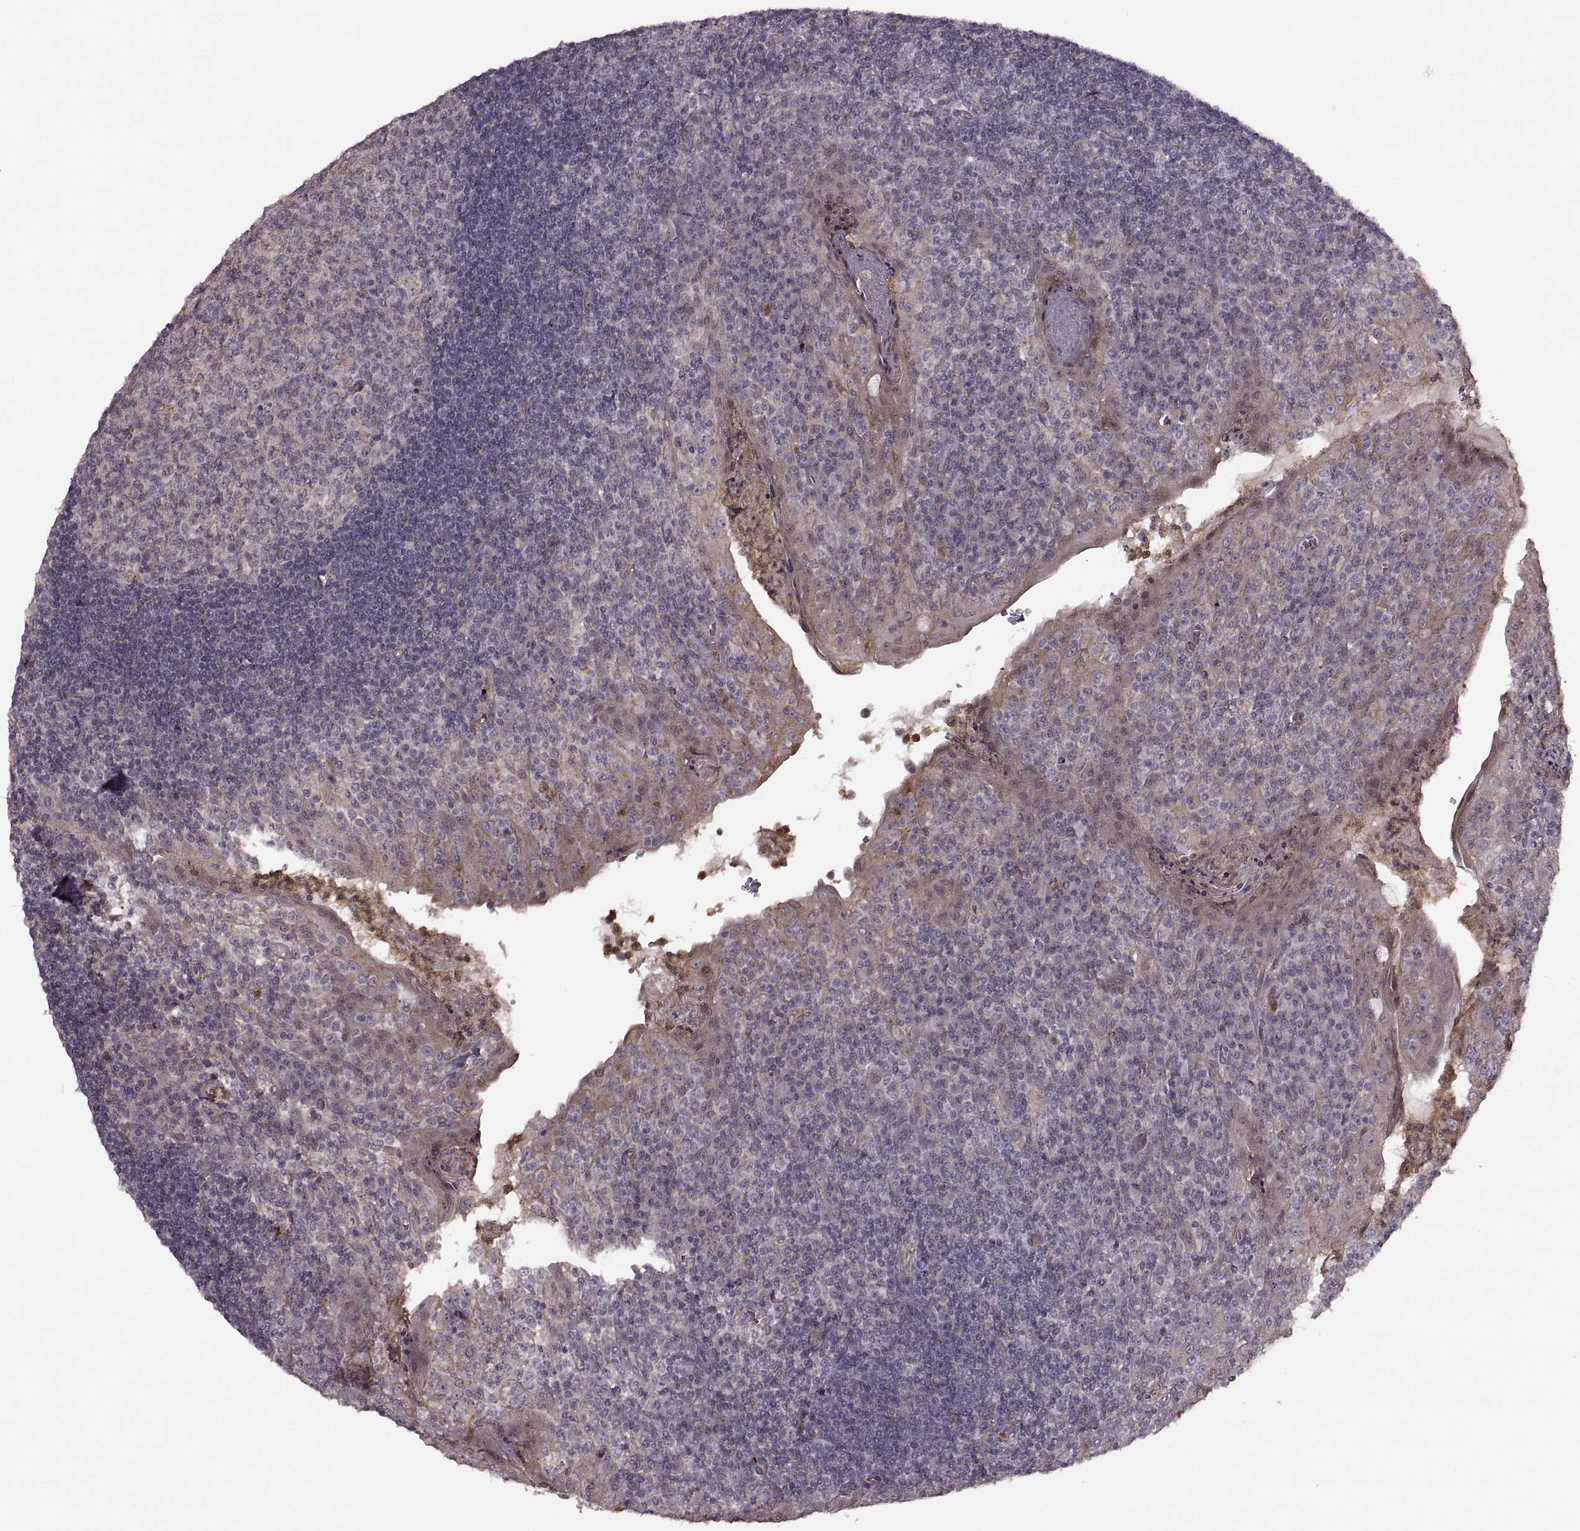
{"staining": {"intensity": "negative", "quantity": "none", "location": "none"}, "tissue": "tonsil", "cell_type": "Germinal center cells", "image_type": "normal", "snomed": [{"axis": "morphology", "description": "Normal tissue, NOS"}, {"axis": "topography", "description": "Tonsil"}], "caption": "There is no significant expression in germinal center cells of tonsil.", "gene": "PIERCE1", "patient": {"sex": "female", "age": 12}}